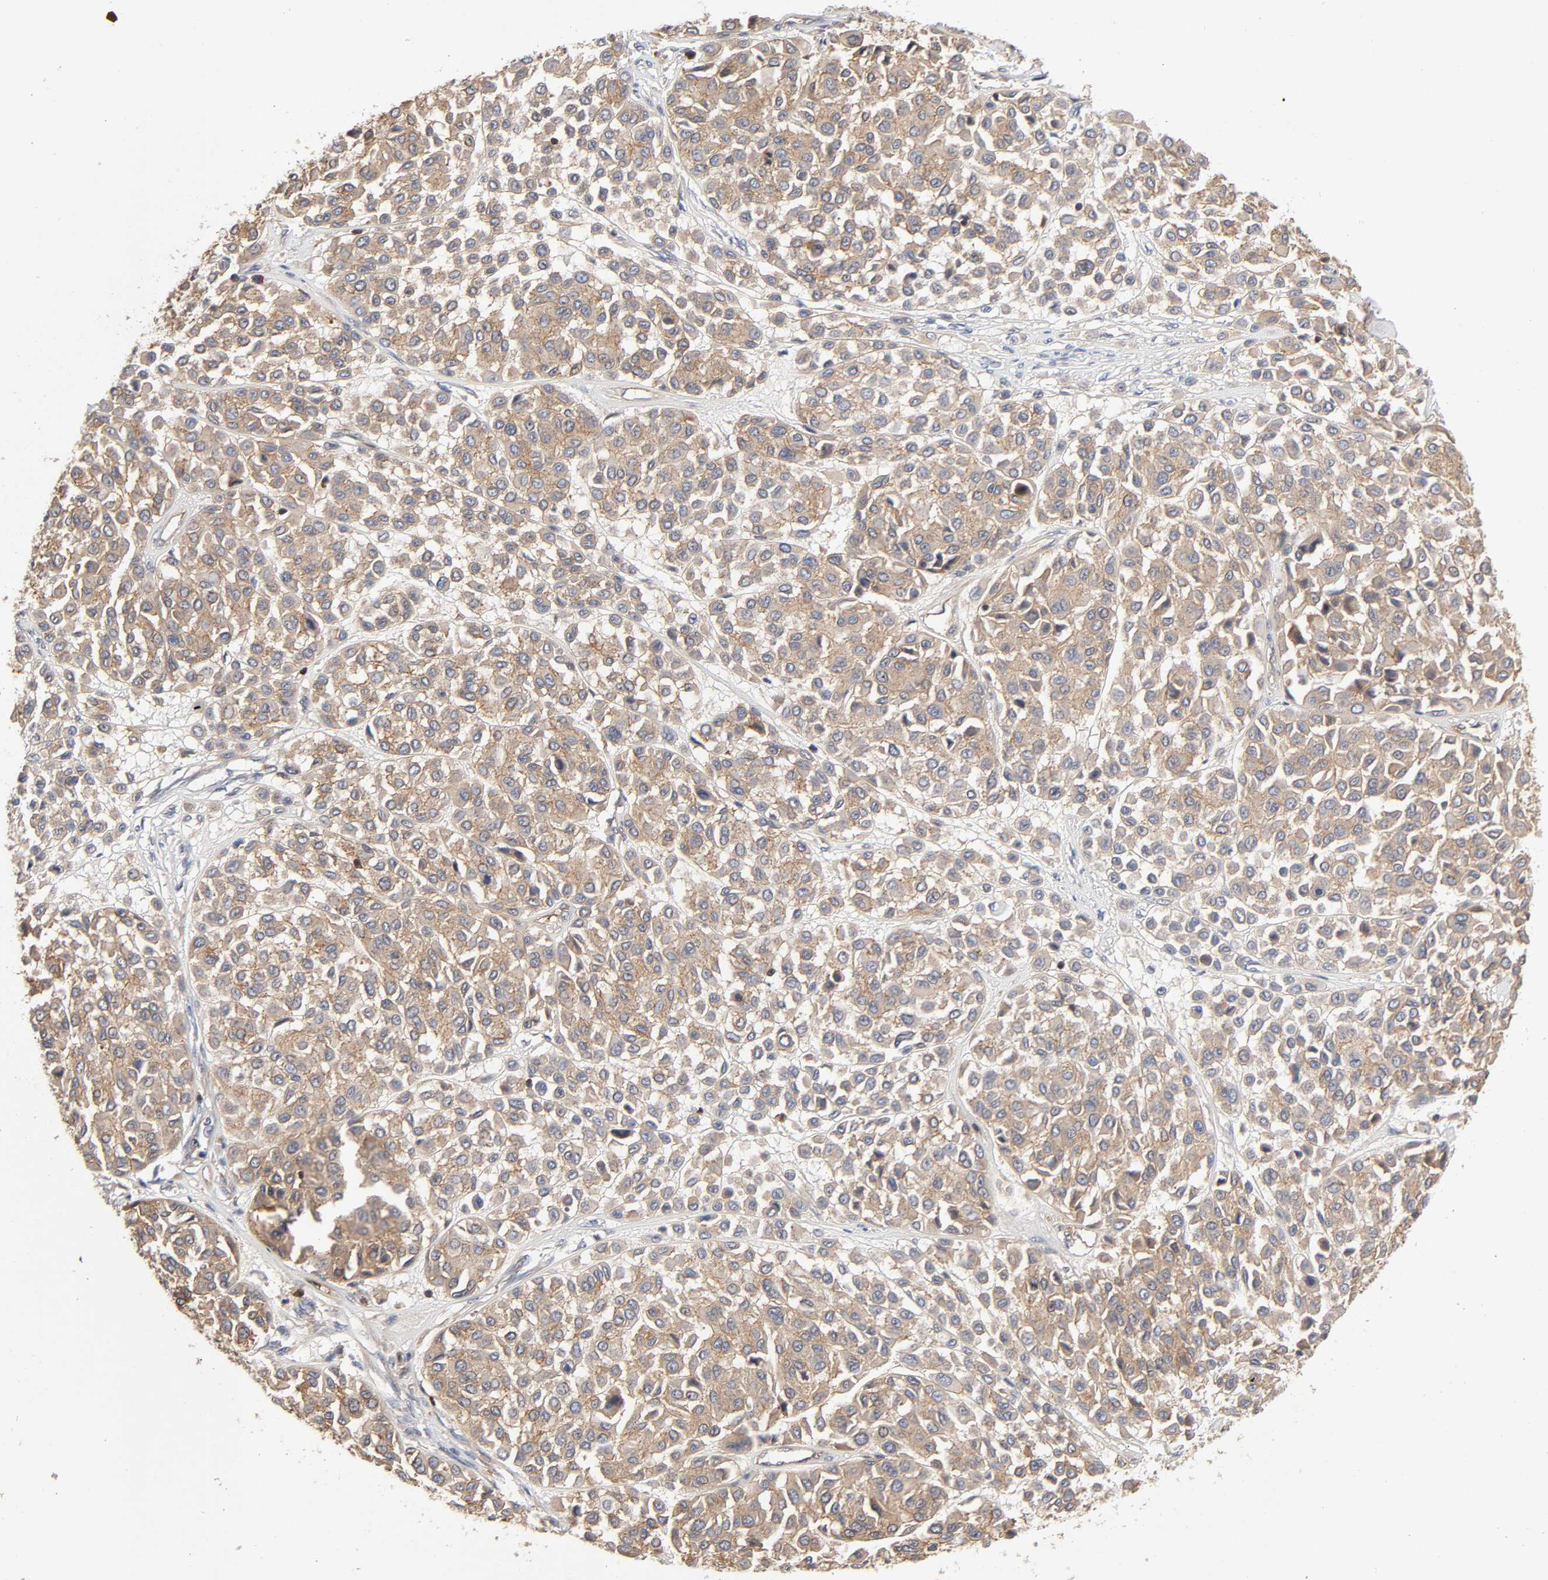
{"staining": {"intensity": "weak", "quantity": ">75%", "location": "cytoplasmic/membranous"}, "tissue": "melanoma", "cell_type": "Tumor cells", "image_type": "cancer", "snomed": [{"axis": "morphology", "description": "Malignant melanoma, Metastatic site"}, {"axis": "topography", "description": "Soft tissue"}], "caption": "Protein expression analysis of human malignant melanoma (metastatic site) reveals weak cytoplasmic/membranous positivity in about >75% of tumor cells.", "gene": "LAMTOR2", "patient": {"sex": "male", "age": 41}}